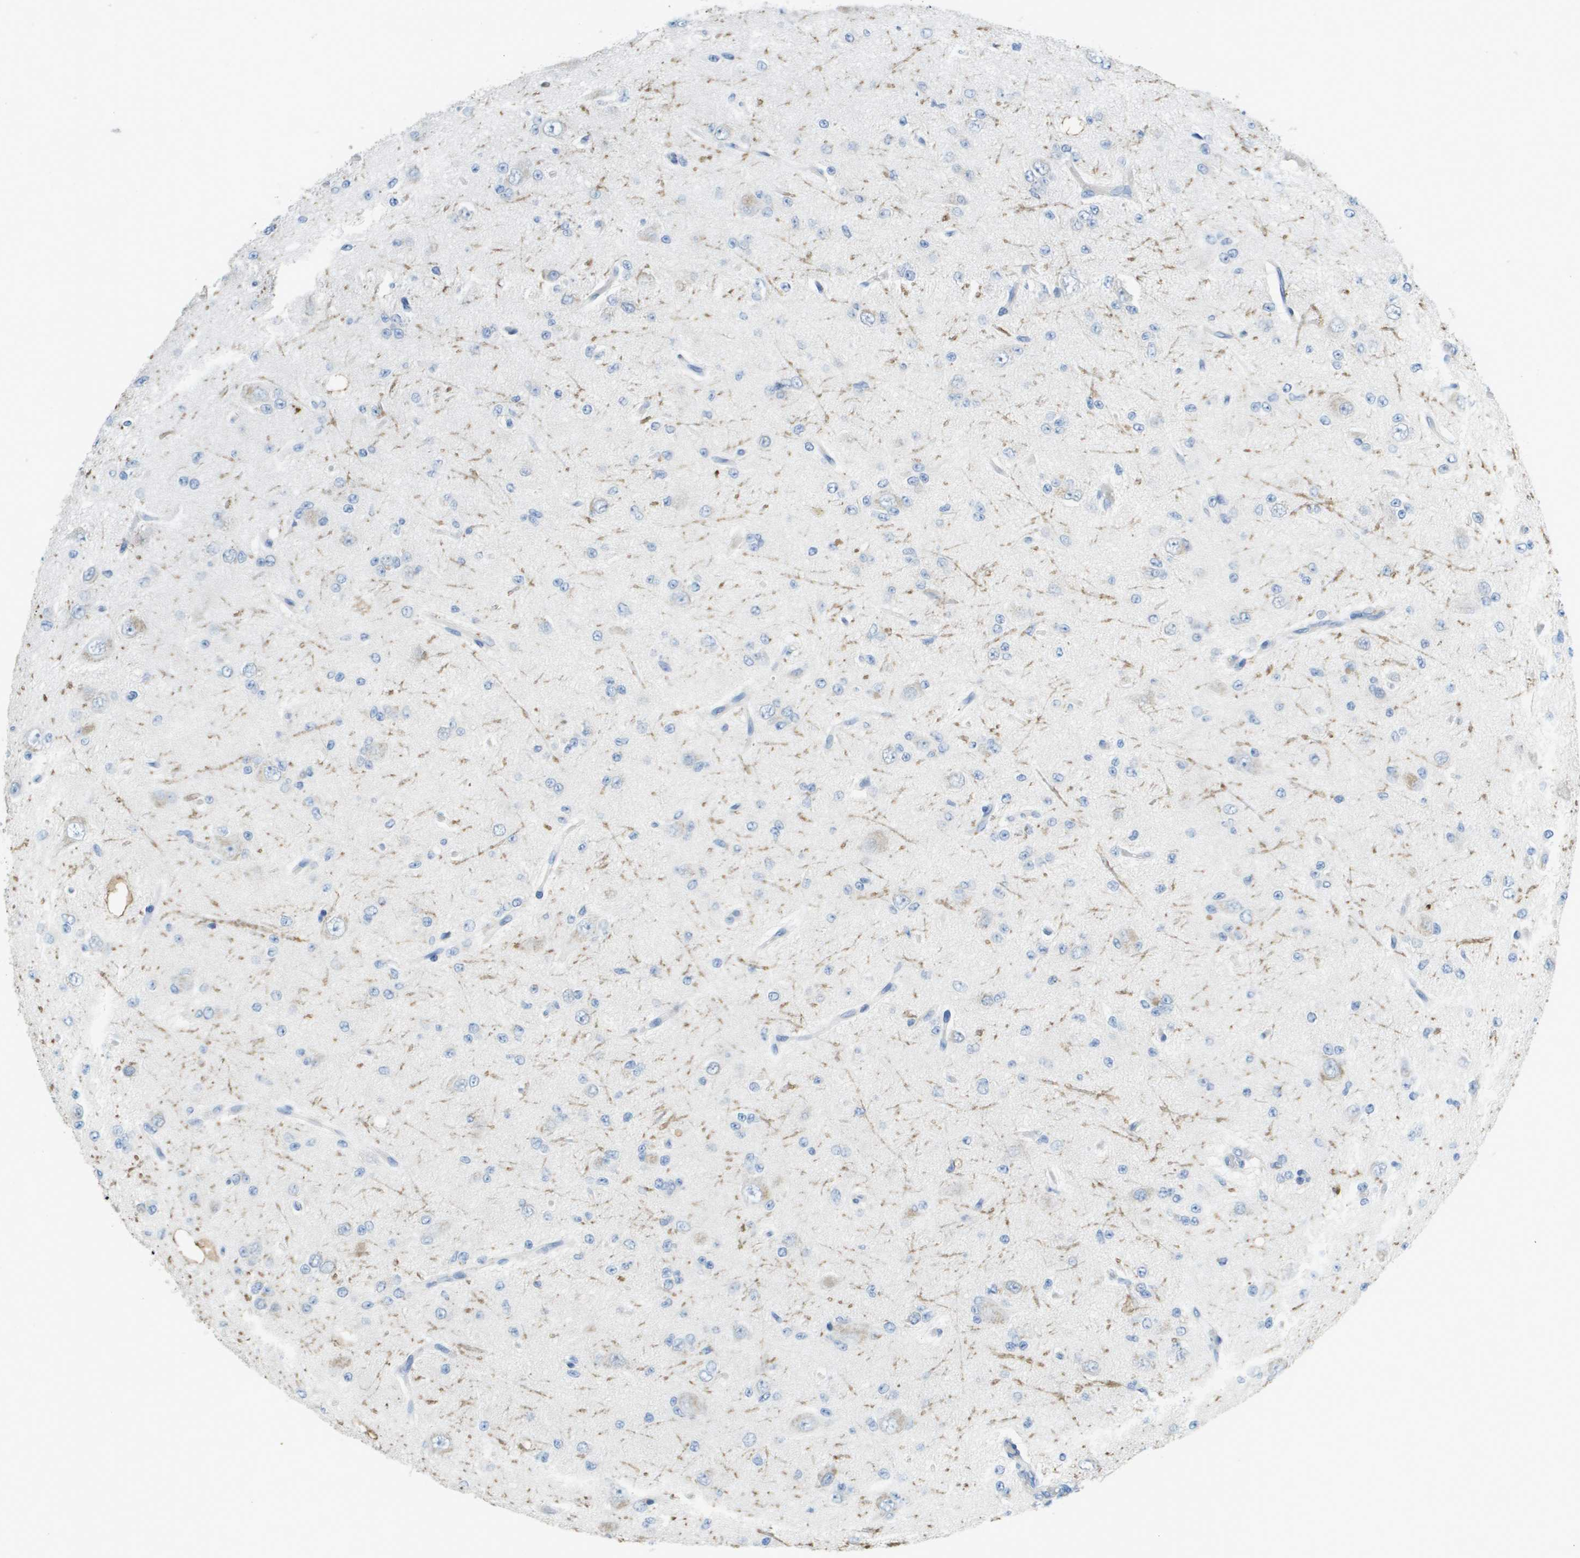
{"staining": {"intensity": "negative", "quantity": "none", "location": "none"}, "tissue": "glioma", "cell_type": "Tumor cells", "image_type": "cancer", "snomed": [{"axis": "morphology", "description": "Glioma, malignant, Low grade"}, {"axis": "topography", "description": "Brain"}], "caption": "DAB immunohistochemical staining of human malignant low-grade glioma displays no significant positivity in tumor cells.", "gene": "PTGDR2", "patient": {"sex": "male", "age": 38}}